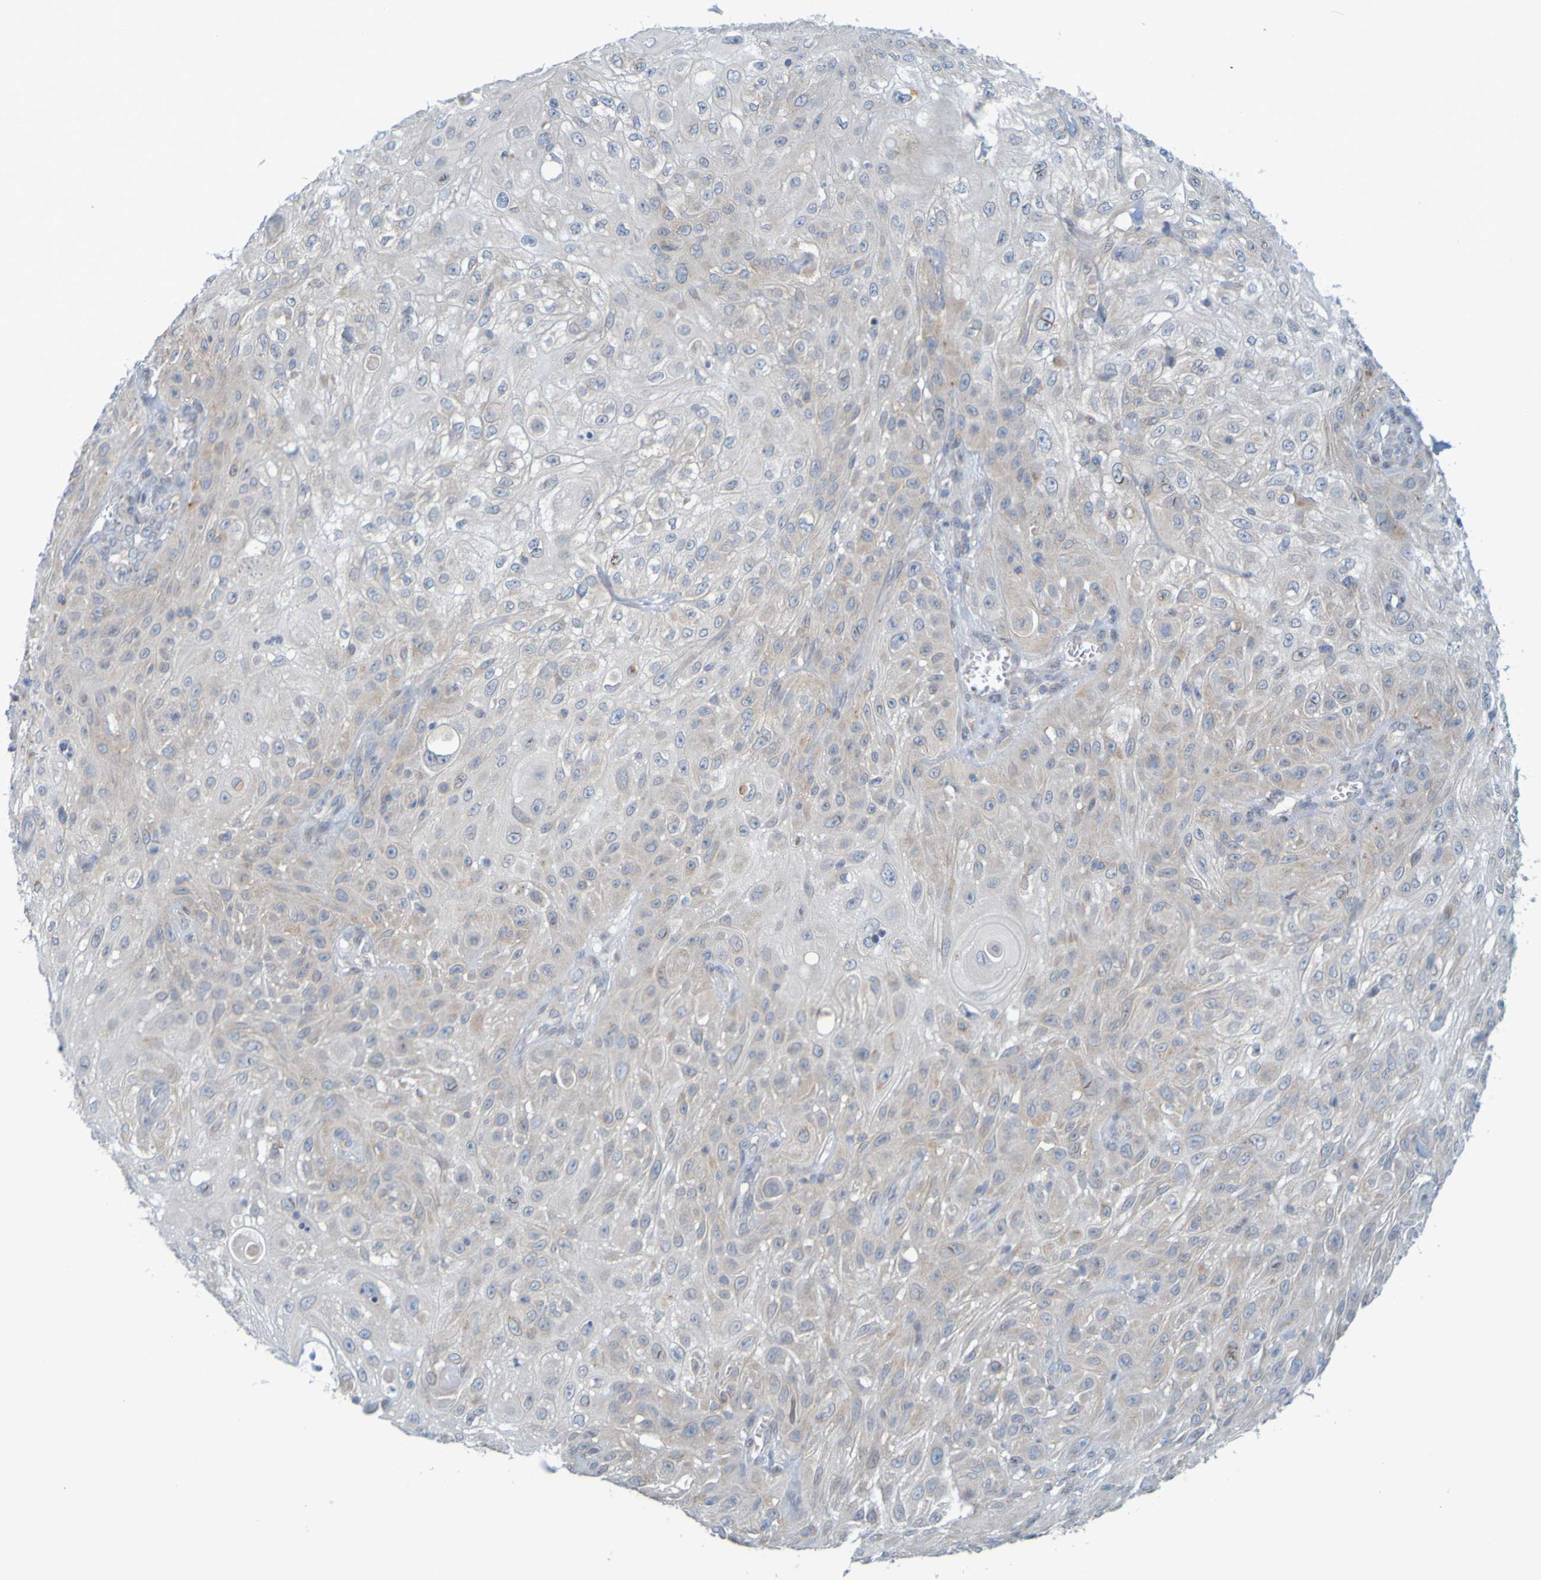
{"staining": {"intensity": "weak", "quantity": "<25%", "location": "cytoplasmic/membranous"}, "tissue": "skin cancer", "cell_type": "Tumor cells", "image_type": "cancer", "snomed": [{"axis": "morphology", "description": "Squamous cell carcinoma, NOS"}, {"axis": "topography", "description": "Skin"}], "caption": "The histopathology image shows no significant staining in tumor cells of skin squamous cell carcinoma. (Stains: DAB IHC with hematoxylin counter stain, Microscopy: brightfield microscopy at high magnification).", "gene": "MAG", "patient": {"sex": "male", "age": 75}}